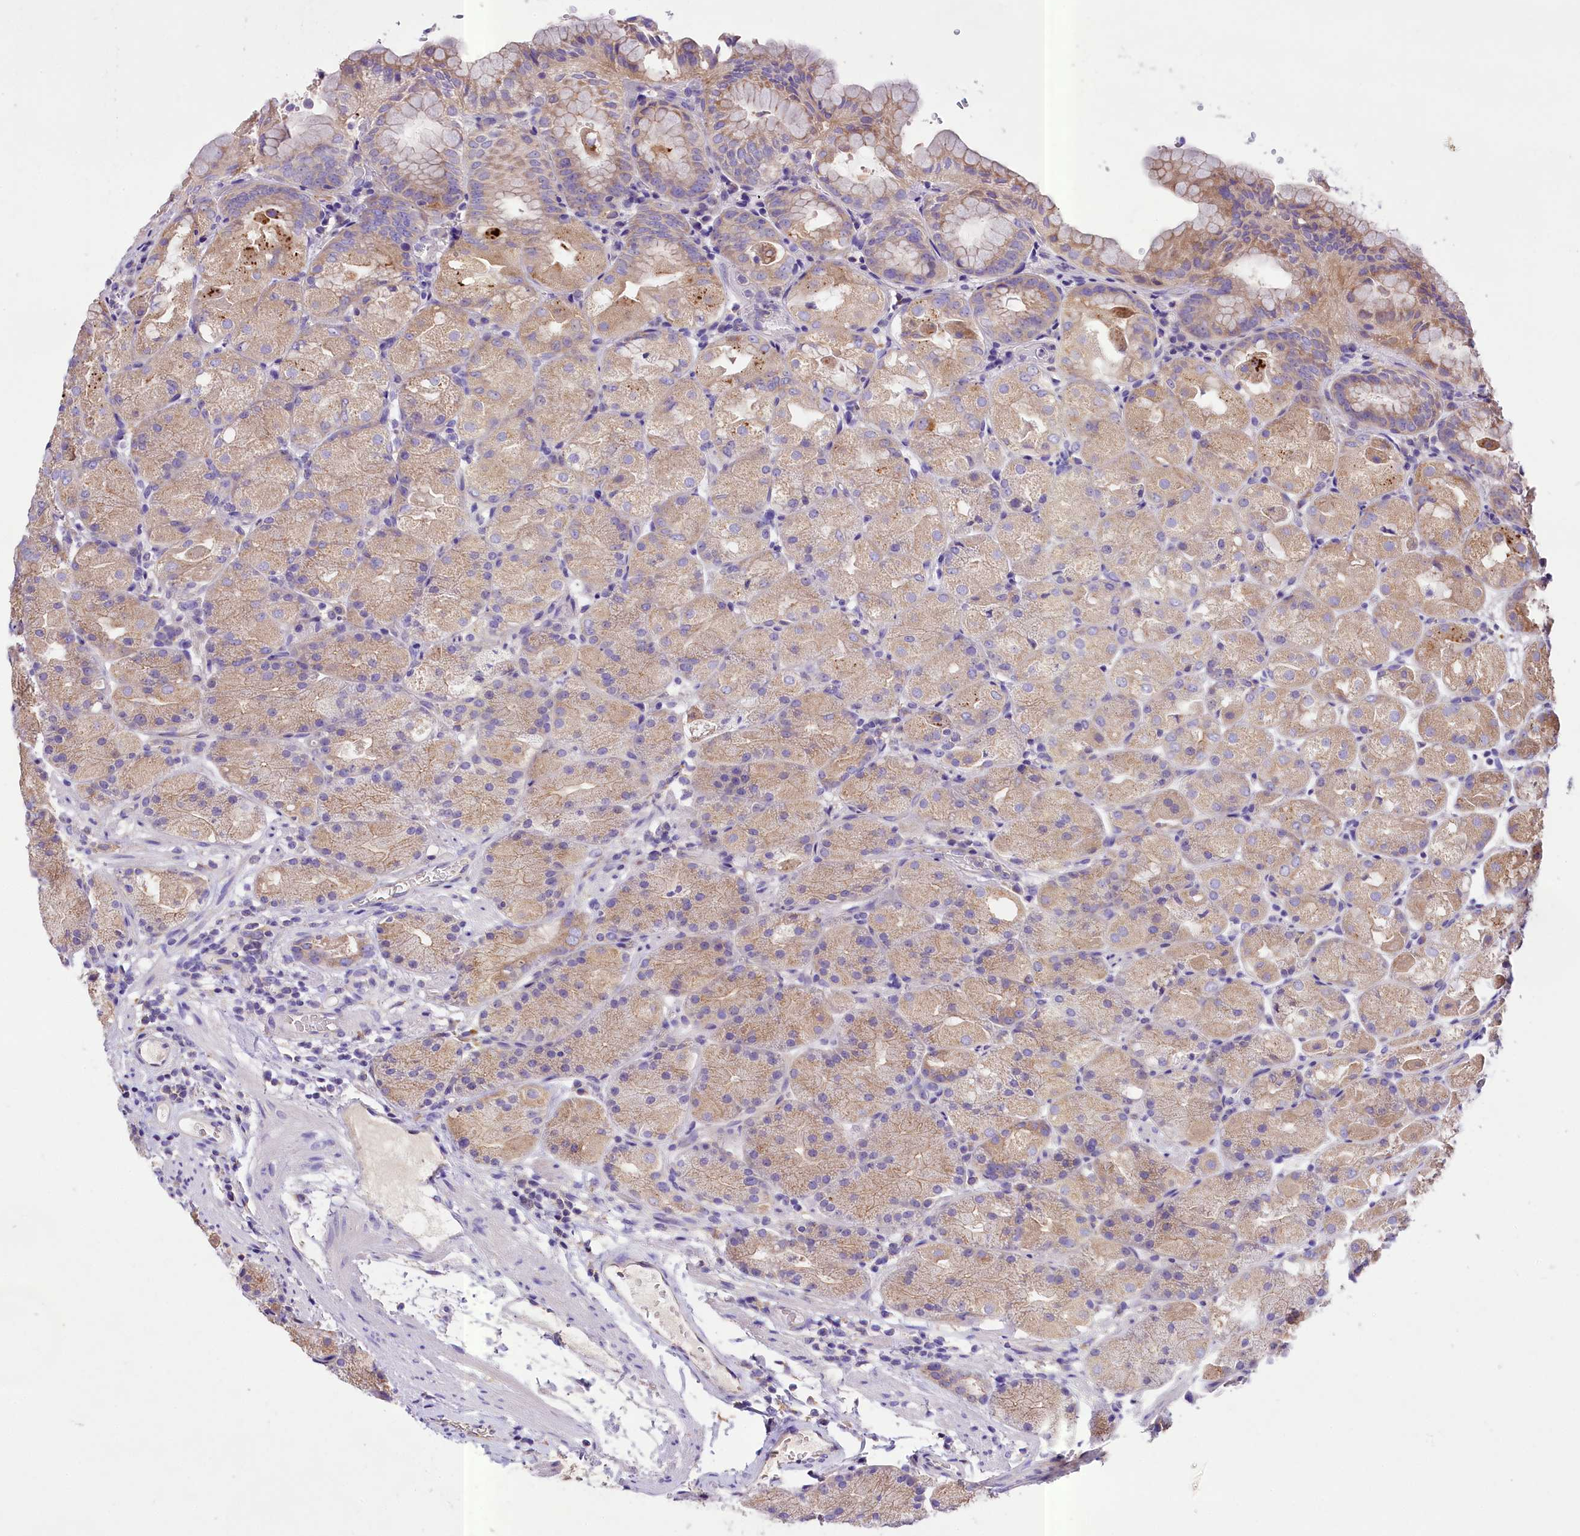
{"staining": {"intensity": "weak", "quantity": "25%-75%", "location": "cytoplasmic/membranous"}, "tissue": "stomach", "cell_type": "Glandular cells", "image_type": "normal", "snomed": [{"axis": "morphology", "description": "Normal tissue, NOS"}, {"axis": "topography", "description": "Stomach, upper"}, {"axis": "topography", "description": "Stomach, lower"}], "caption": "This histopathology image demonstrates immunohistochemistry (IHC) staining of benign human stomach, with low weak cytoplasmic/membranous positivity in about 25%-75% of glandular cells.", "gene": "PEMT", "patient": {"sex": "male", "age": 62}}